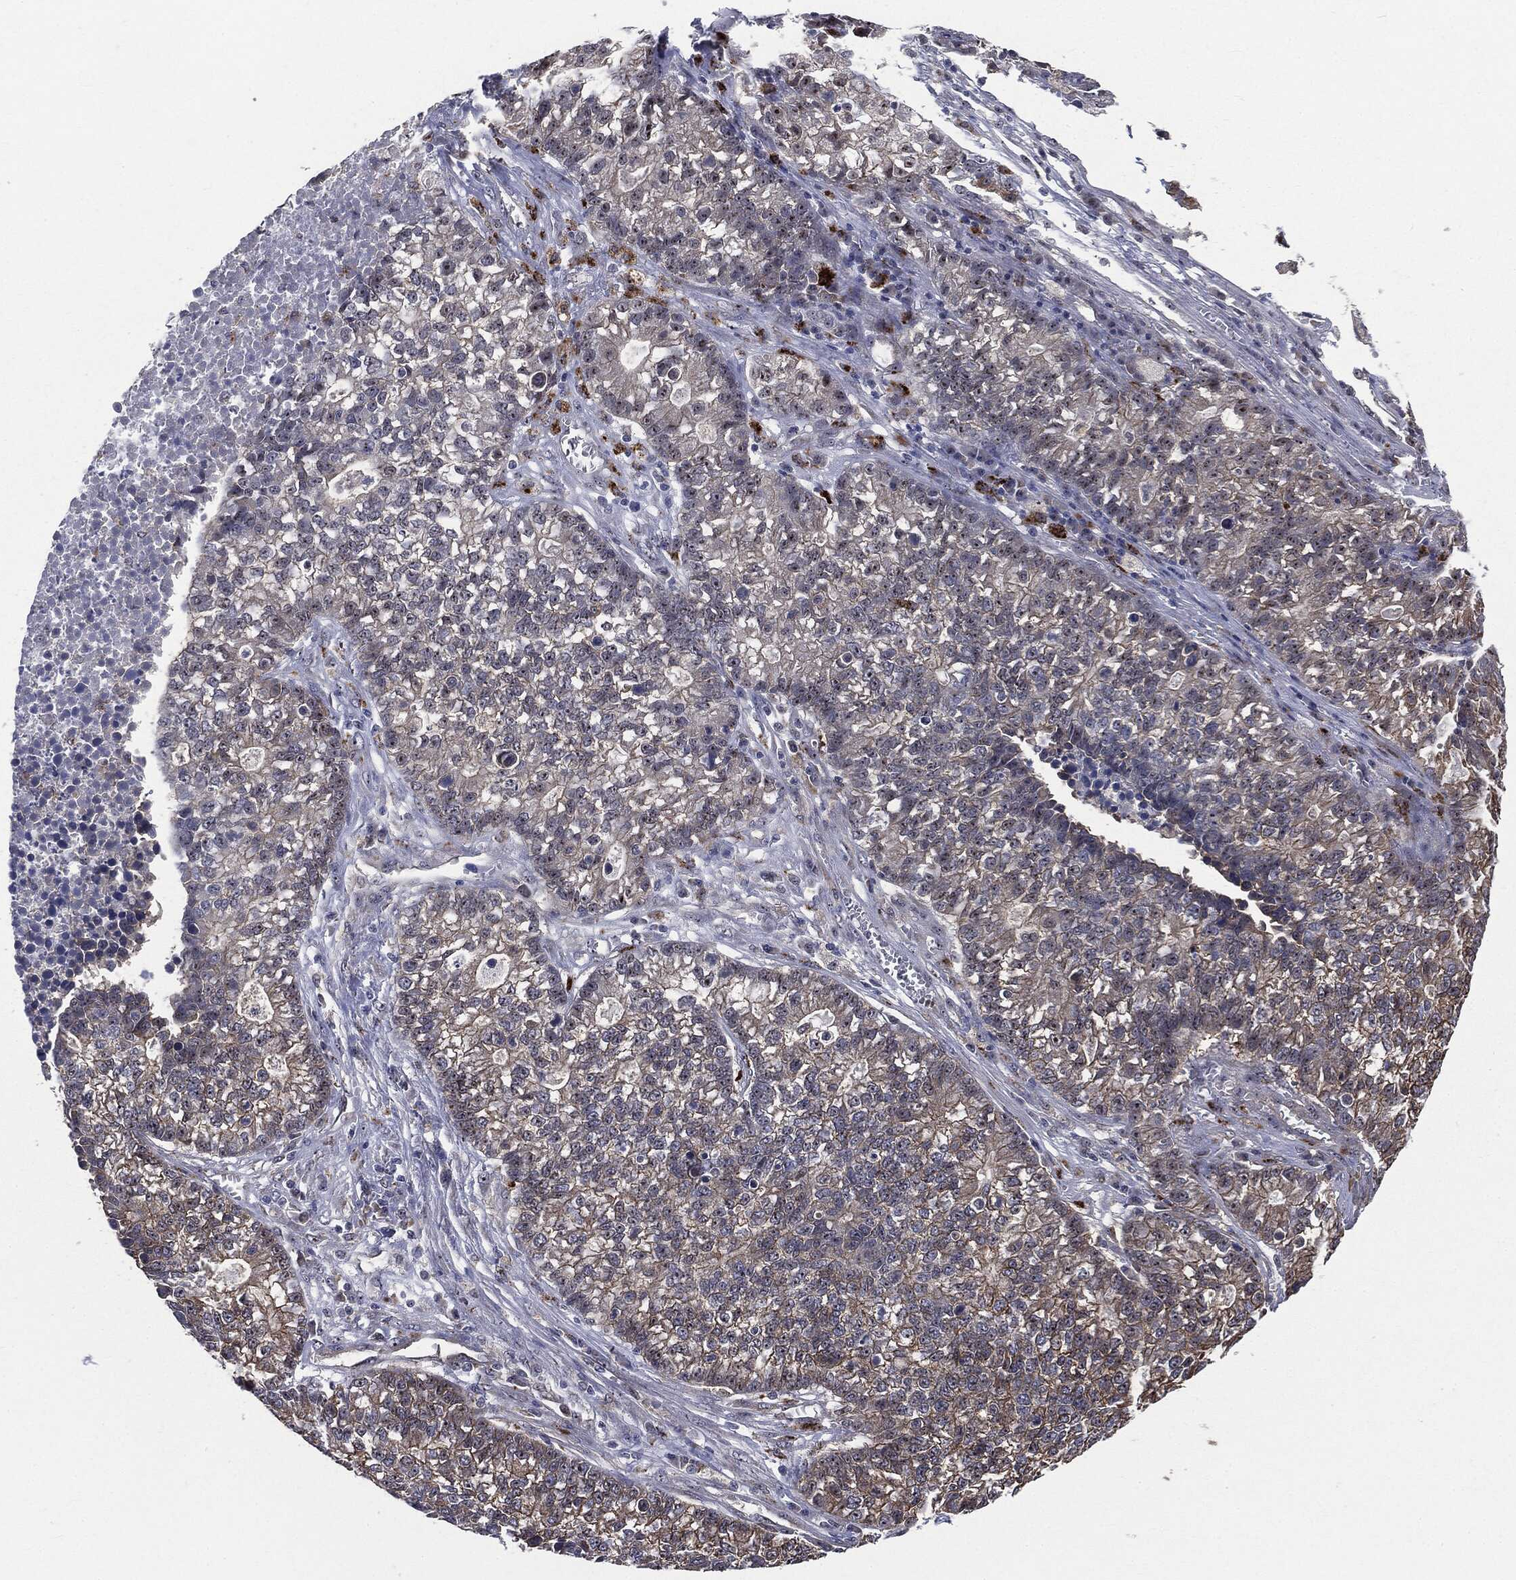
{"staining": {"intensity": "moderate", "quantity": "<25%", "location": "cytoplasmic/membranous"}, "tissue": "lung cancer", "cell_type": "Tumor cells", "image_type": "cancer", "snomed": [{"axis": "morphology", "description": "Adenocarcinoma, NOS"}, {"axis": "topography", "description": "Lung"}], "caption": "There is low levels of moderate cytoplasmic/membranous staining in tumor cells of adenocarcinoma (lung), as demonstrated by immunohistochemical staining (brown color).", "gene": "TRMT1L", "patient": {"sex": "male", "age": 57}}